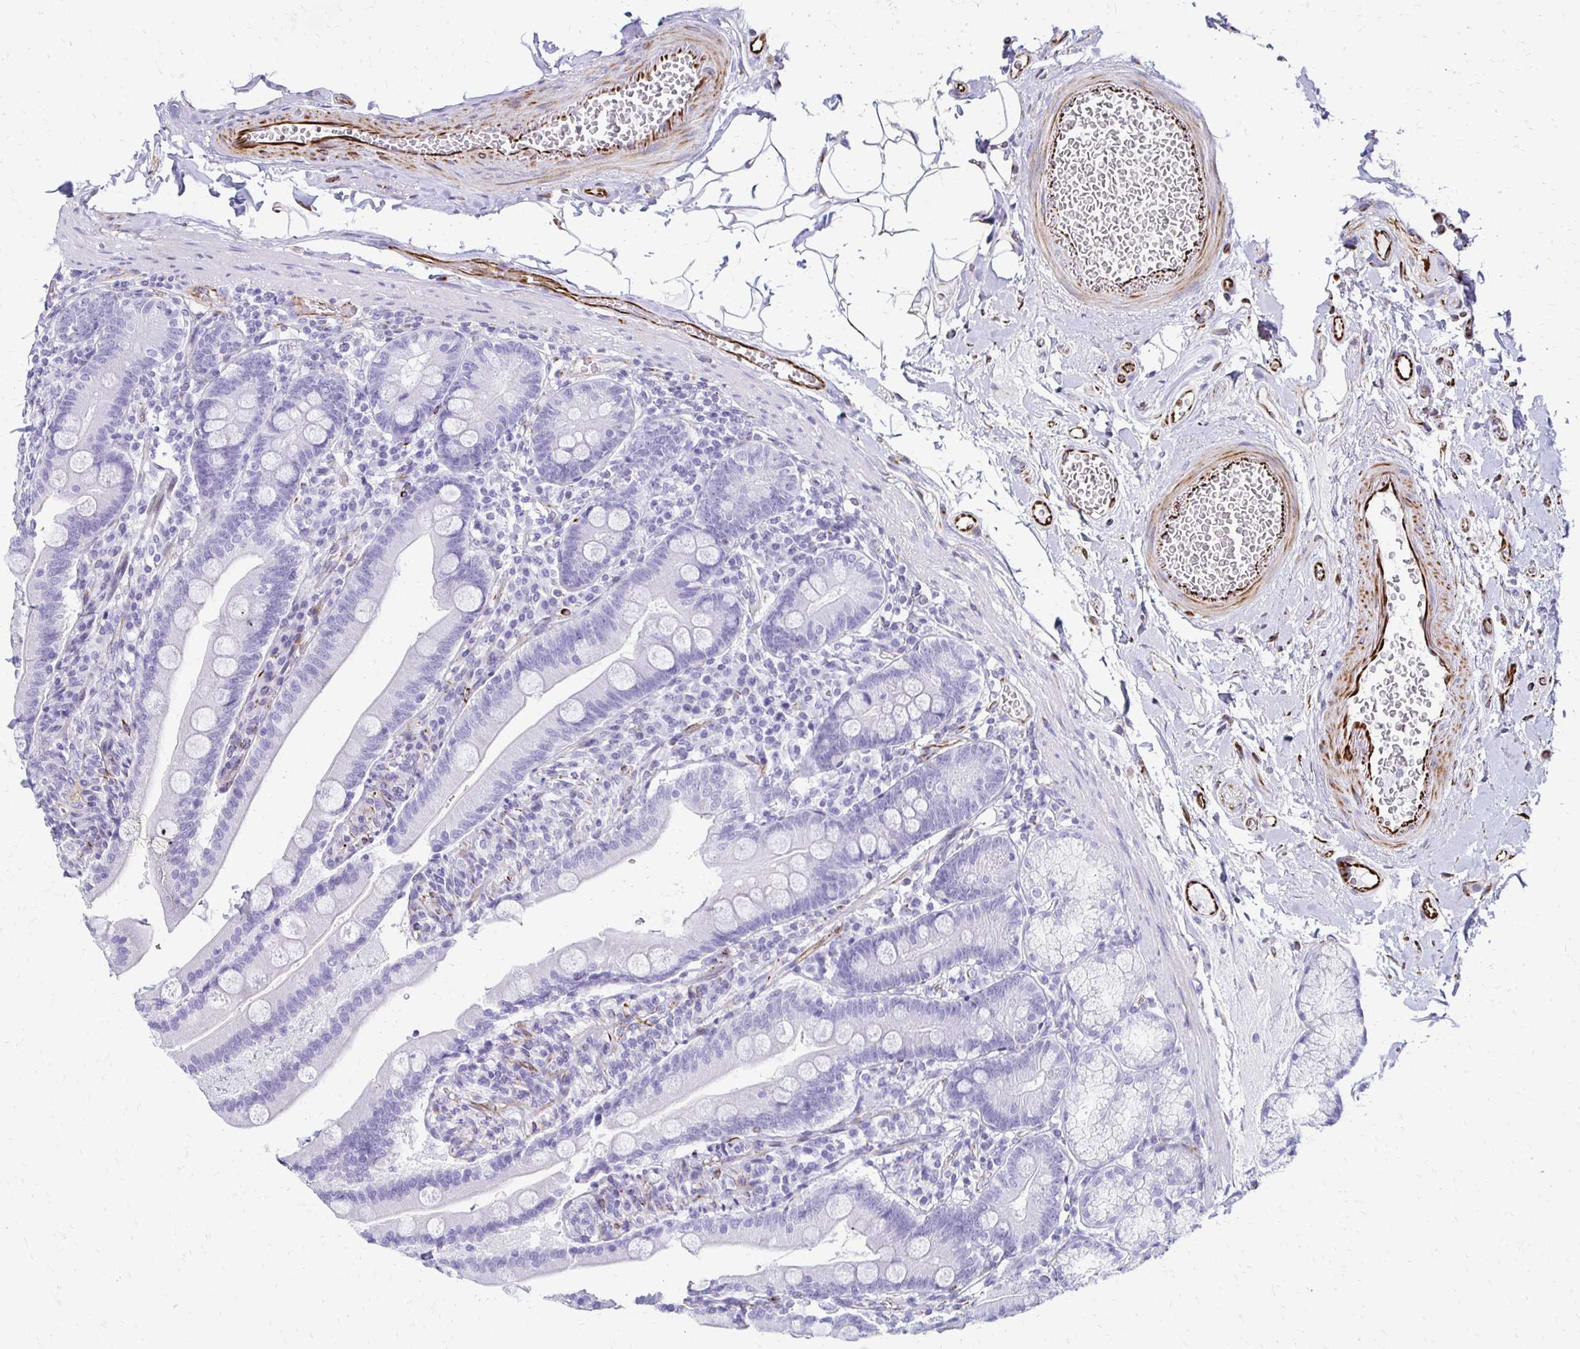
{"staining": {"intensity": "negative", "quantity": "none", "location": "none"}, "tissue": "duodenum", "cell_type": "Glandular cells", "image_type": "normal", "snomed": [{"axis": "morphology", "description": "Normal tissue, NOS"}, {"axis": "topography", "description": "Duodenum"}], "caption": "A photomicrograph of duodenum stained for a protein demonstrates no brown staining in glandular cells. (IHC, brightfield microscopy, high magnification).", "gene": "TMEM54", "patient": {"sex": "female", "age": 67}}